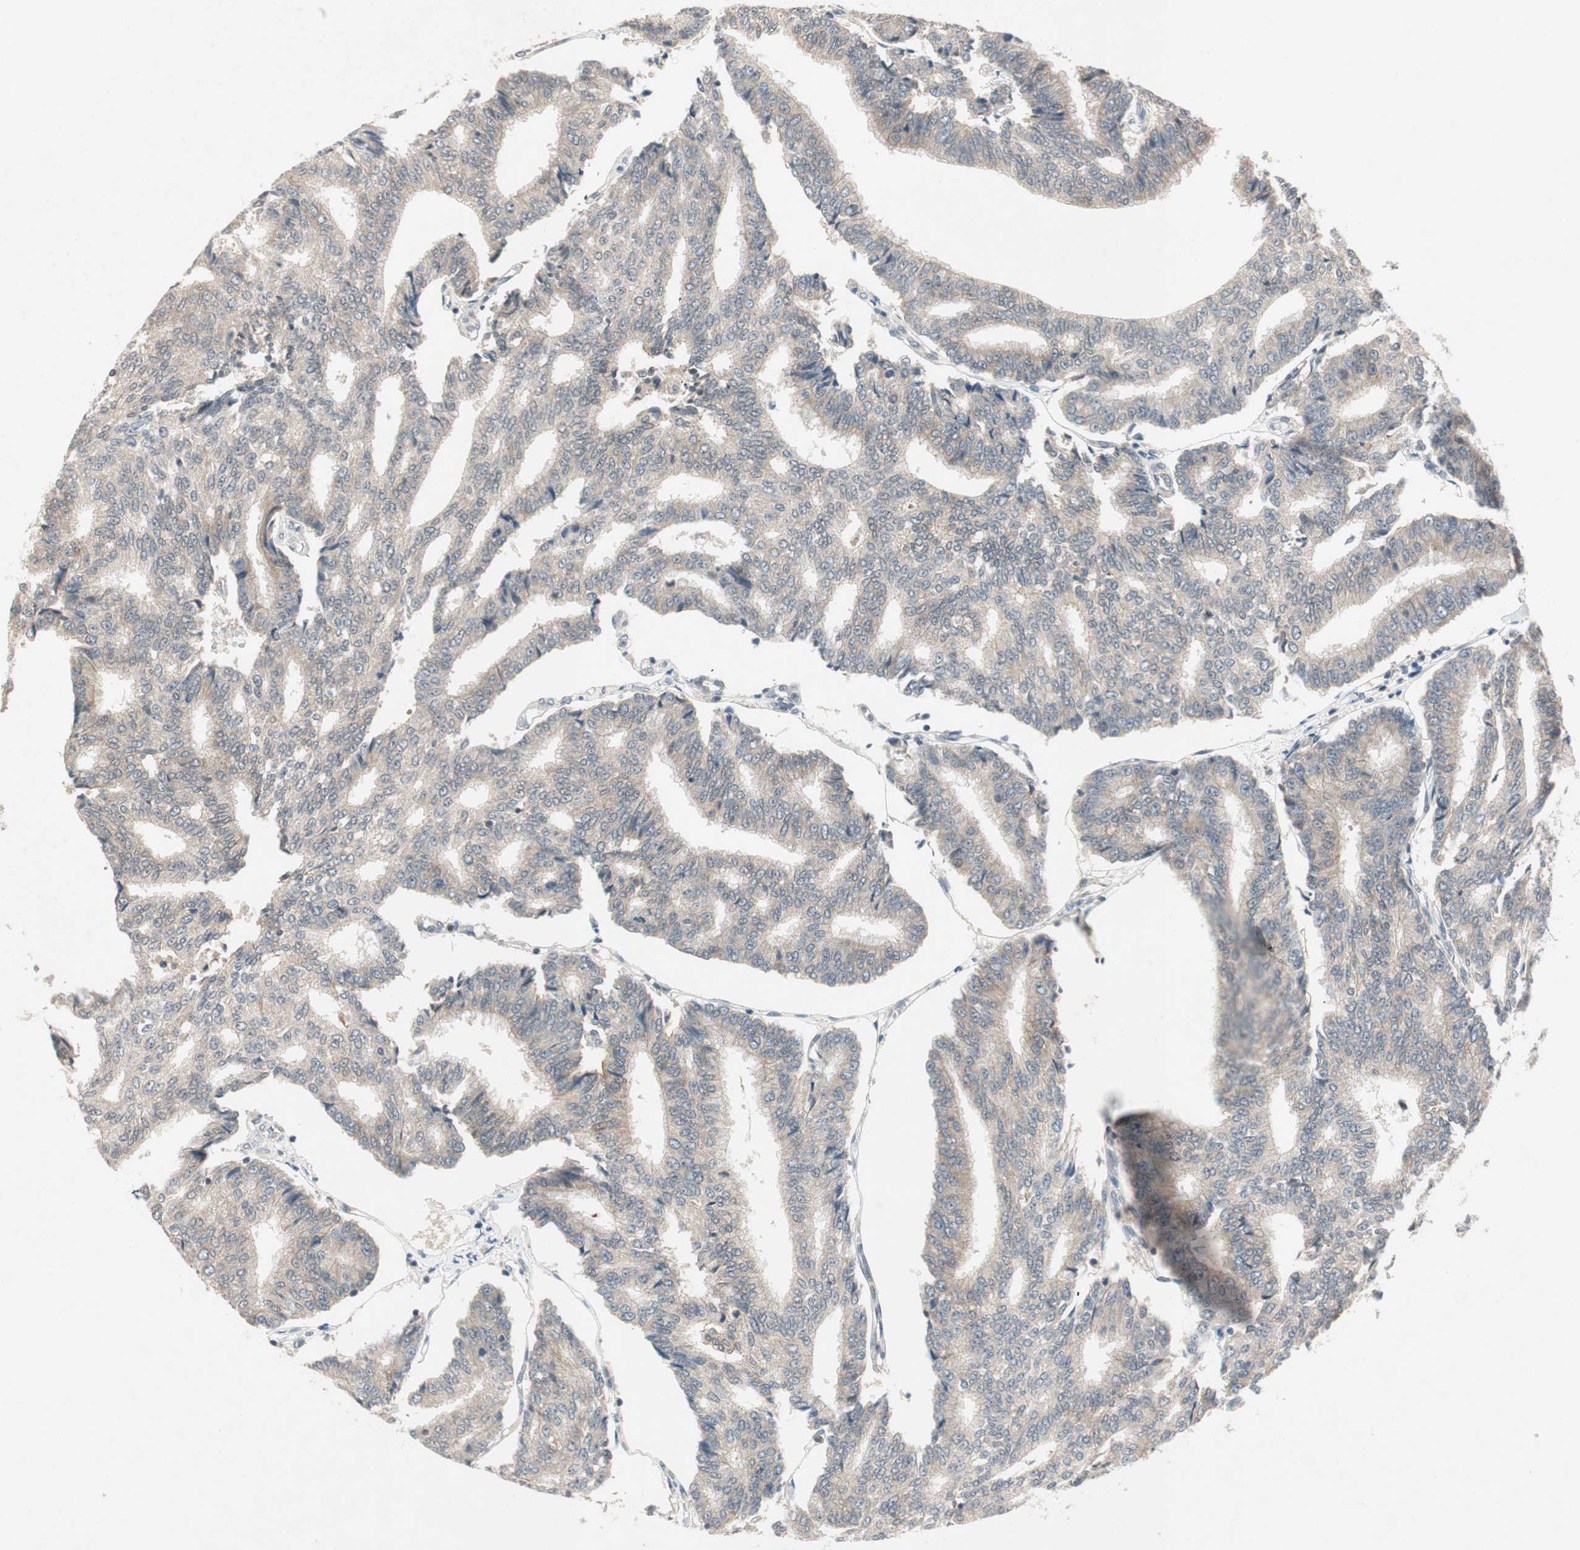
{"staining": {"intensity": "weak", "quantity": ">75%", "location": "cytoplasmic/membranous"}, "tissue": "prostate cancer", "cell_type": "Tumor cells", "image_type": "cancer", "snomed": [{"axis": "morphology", "description": "Adenocarcinoma, High grade"}, {"axis": "topography", "description": "Prostate"}], "caption": "About >75% of tumor cells in prostate high-grade adenocarcinoma reveal weak cytoplasmic/membranous protein expression as visualized by brown immunohistochemical staining.", "gene": "PGBD1", "patient": {"sex": "male", "age": 55}}